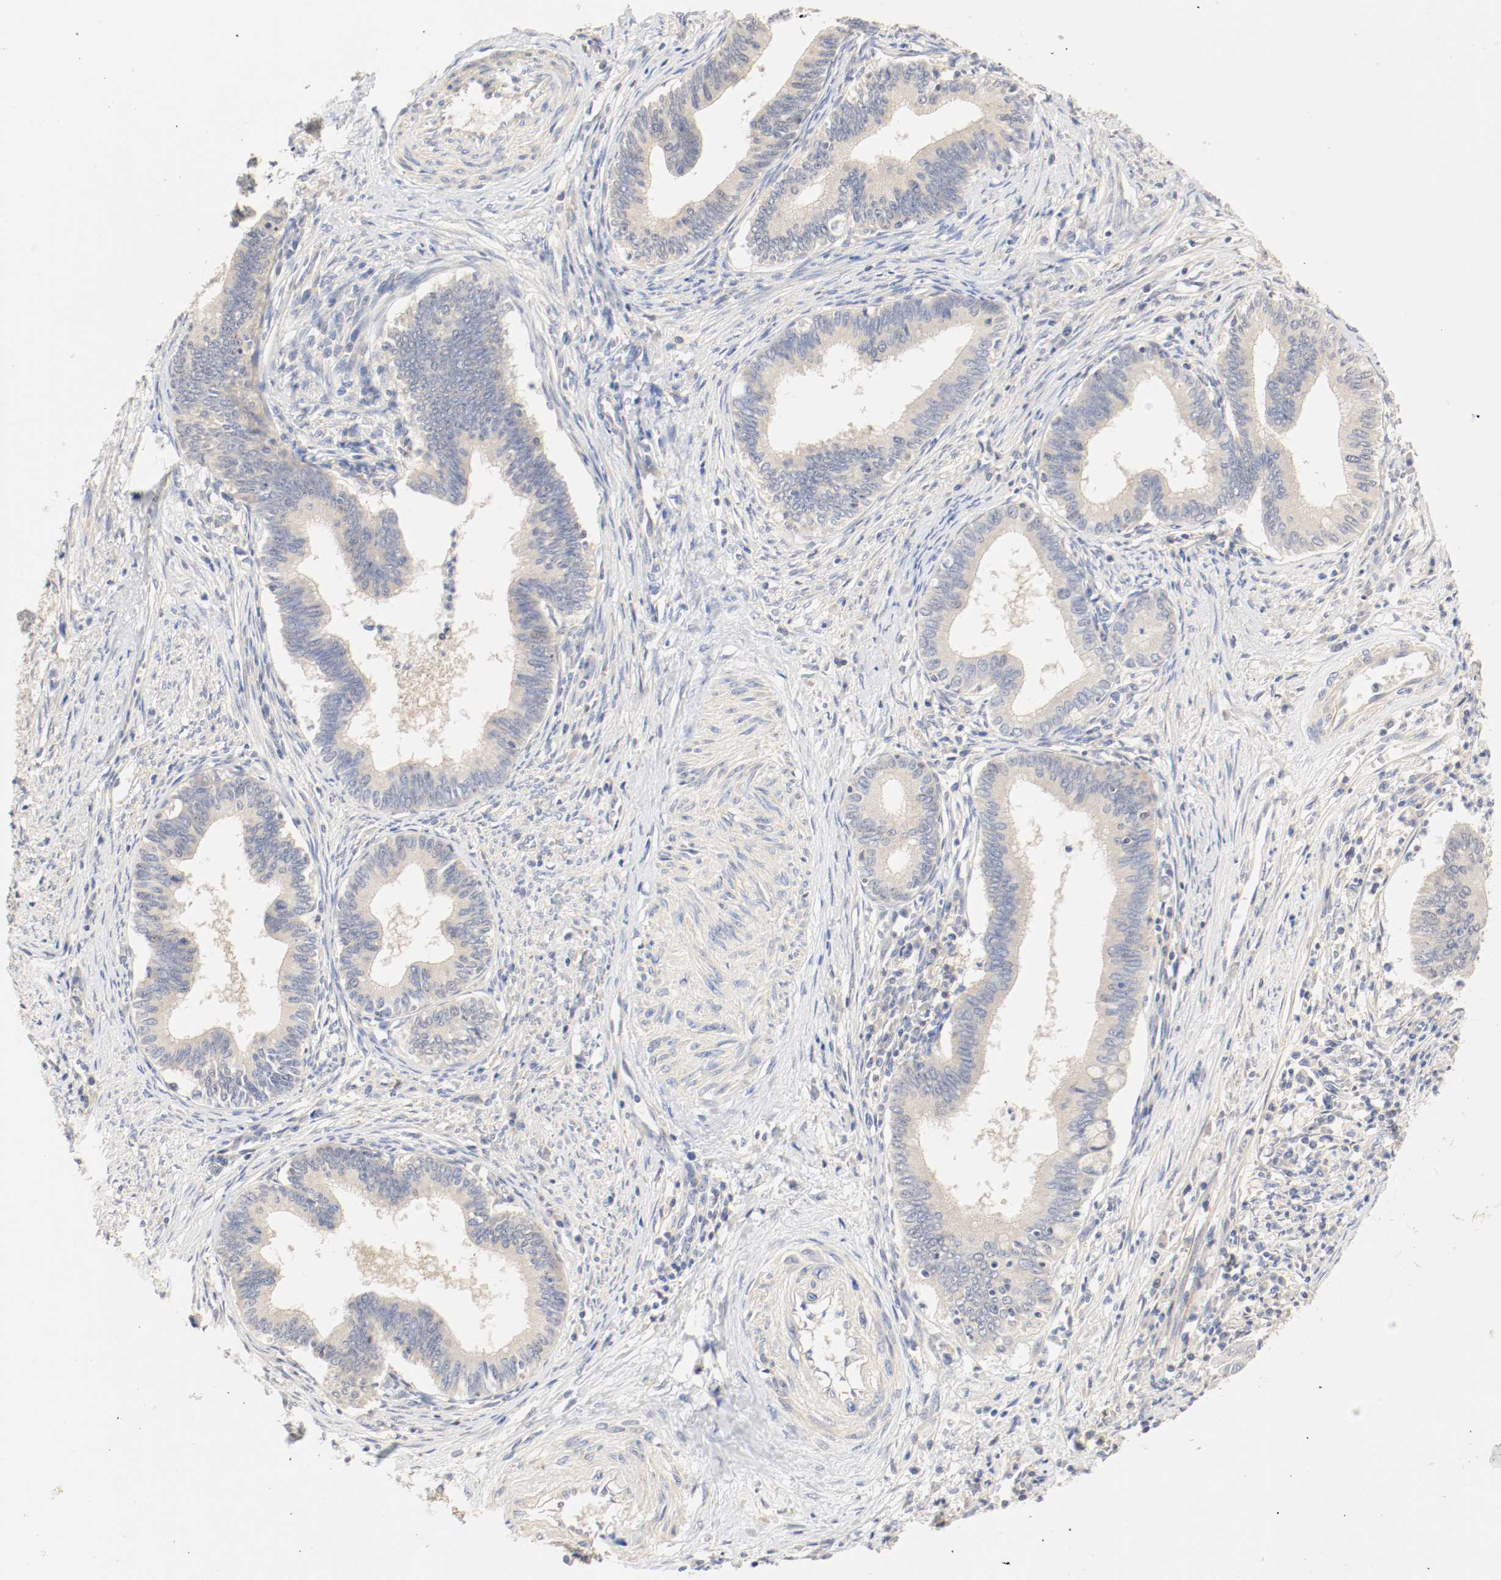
{"staining": {"intensity": "weak", "quantity": ">75%", "location": "cytoplasmic/membranous"}, "tissue": "cervical cancer", "cell_type": "Tumor cells", "image_type": "cancer", "snomed": [{"axis": "morphology", "description": "Adenocarcinoma, NOS"}, {"axis": "topography", "description": "Cervix"}], "caption": "Cervical cancer (adenocarcinoma) stained with a protein marker displays weak staining in tumor cells.", "gene": "GIT1", "patient": {"sex": "female", "age": 36}}